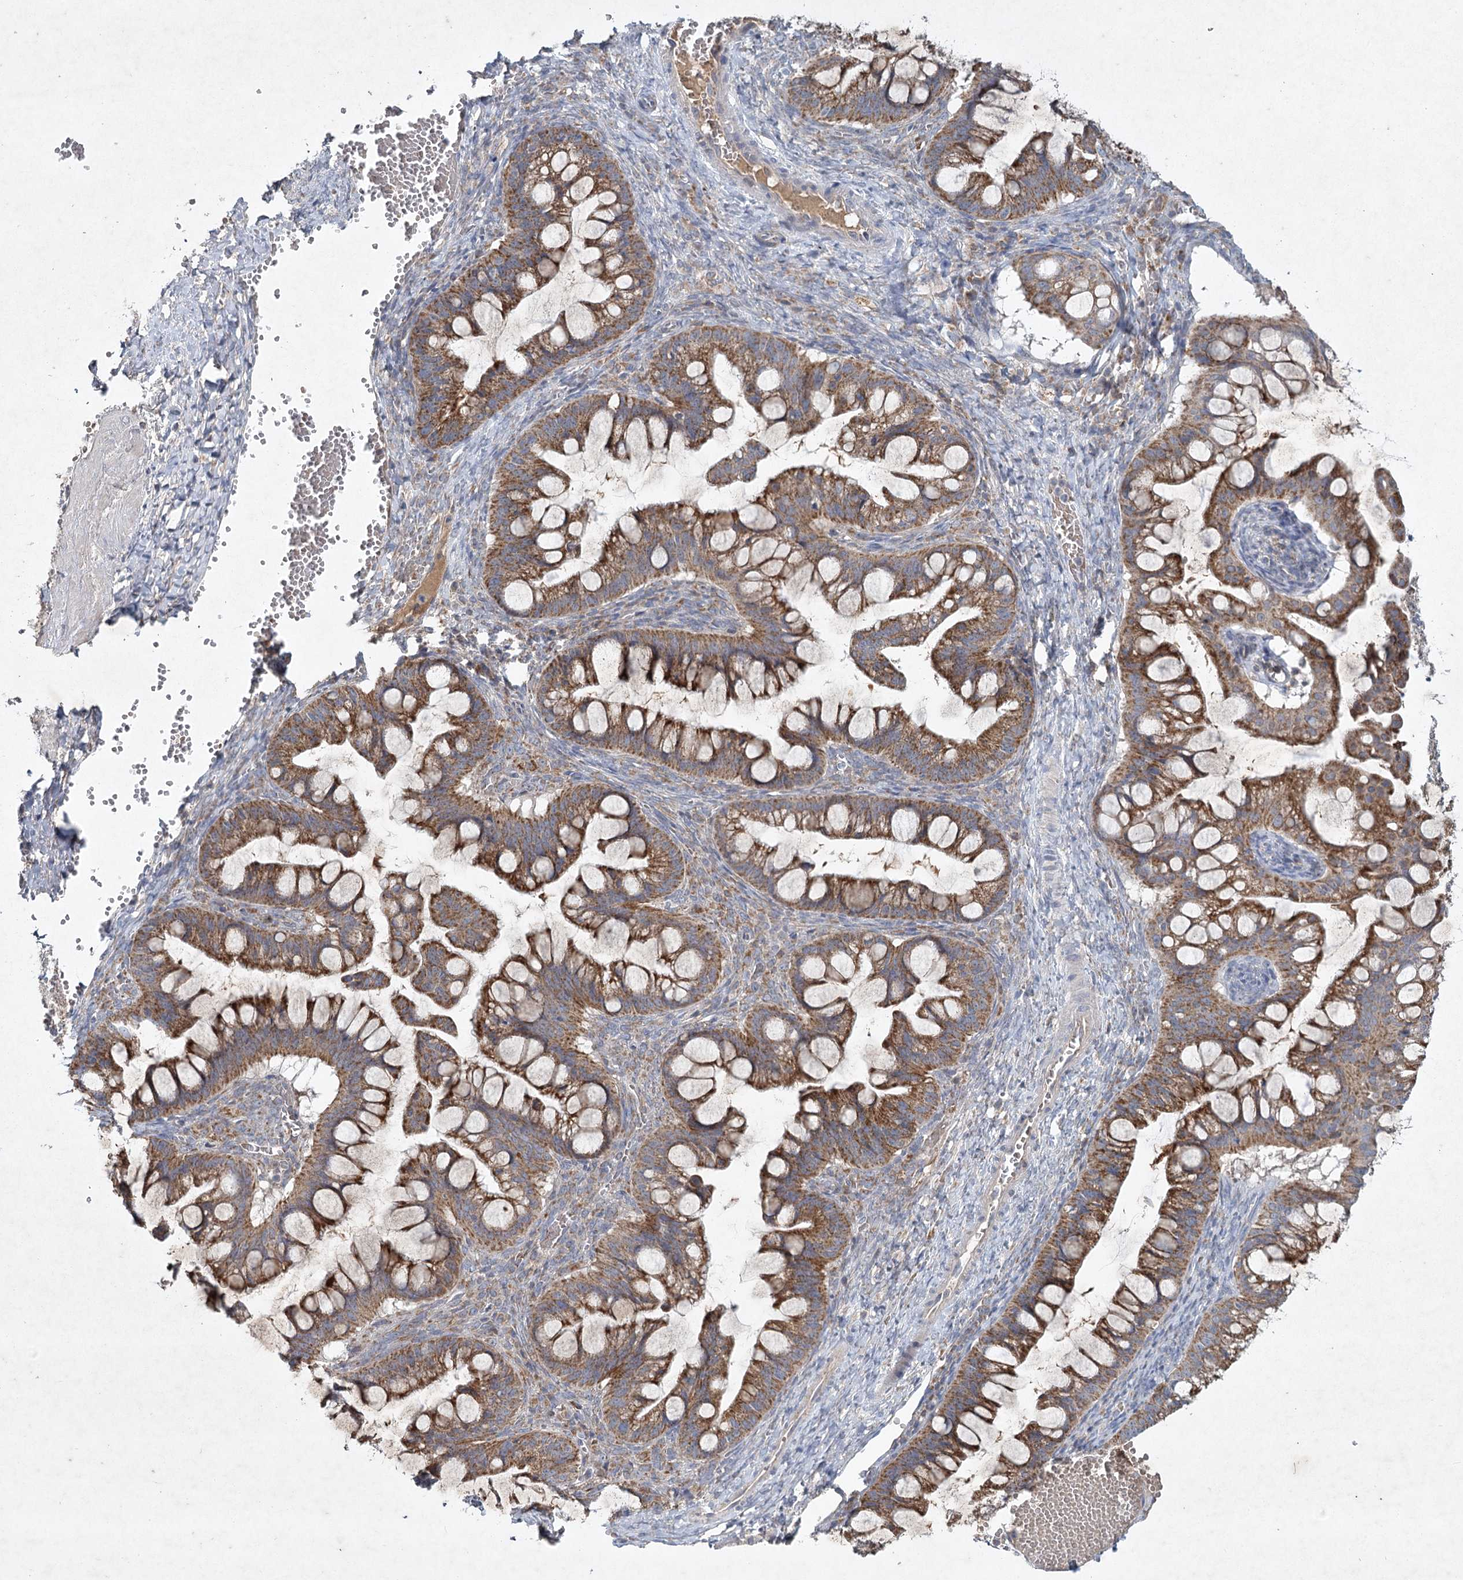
{"staining": {"intensity": "moderate", "quantity": ">75%", "location": "cytoplasmic/membranous"}, "tissue": "ovarian cancer", "cell_type": "Tumor cells", "image_type": "cancer", "snomed": [{"axis": "morphology", "description": "Cystadenocarcinoma, mucinous, NOS"}, {"axis": "topography", "description": "Ovary"}], "caption": "Ovarian mucinous cystadenocarcinoma was stained to show a protein in brown. There is medium levels of moderate cytoplasmic/membranous positivity in about >75% of tumor cells.", "gene": "MRPL44", "patient": {"sex": "female", "age": 73}}